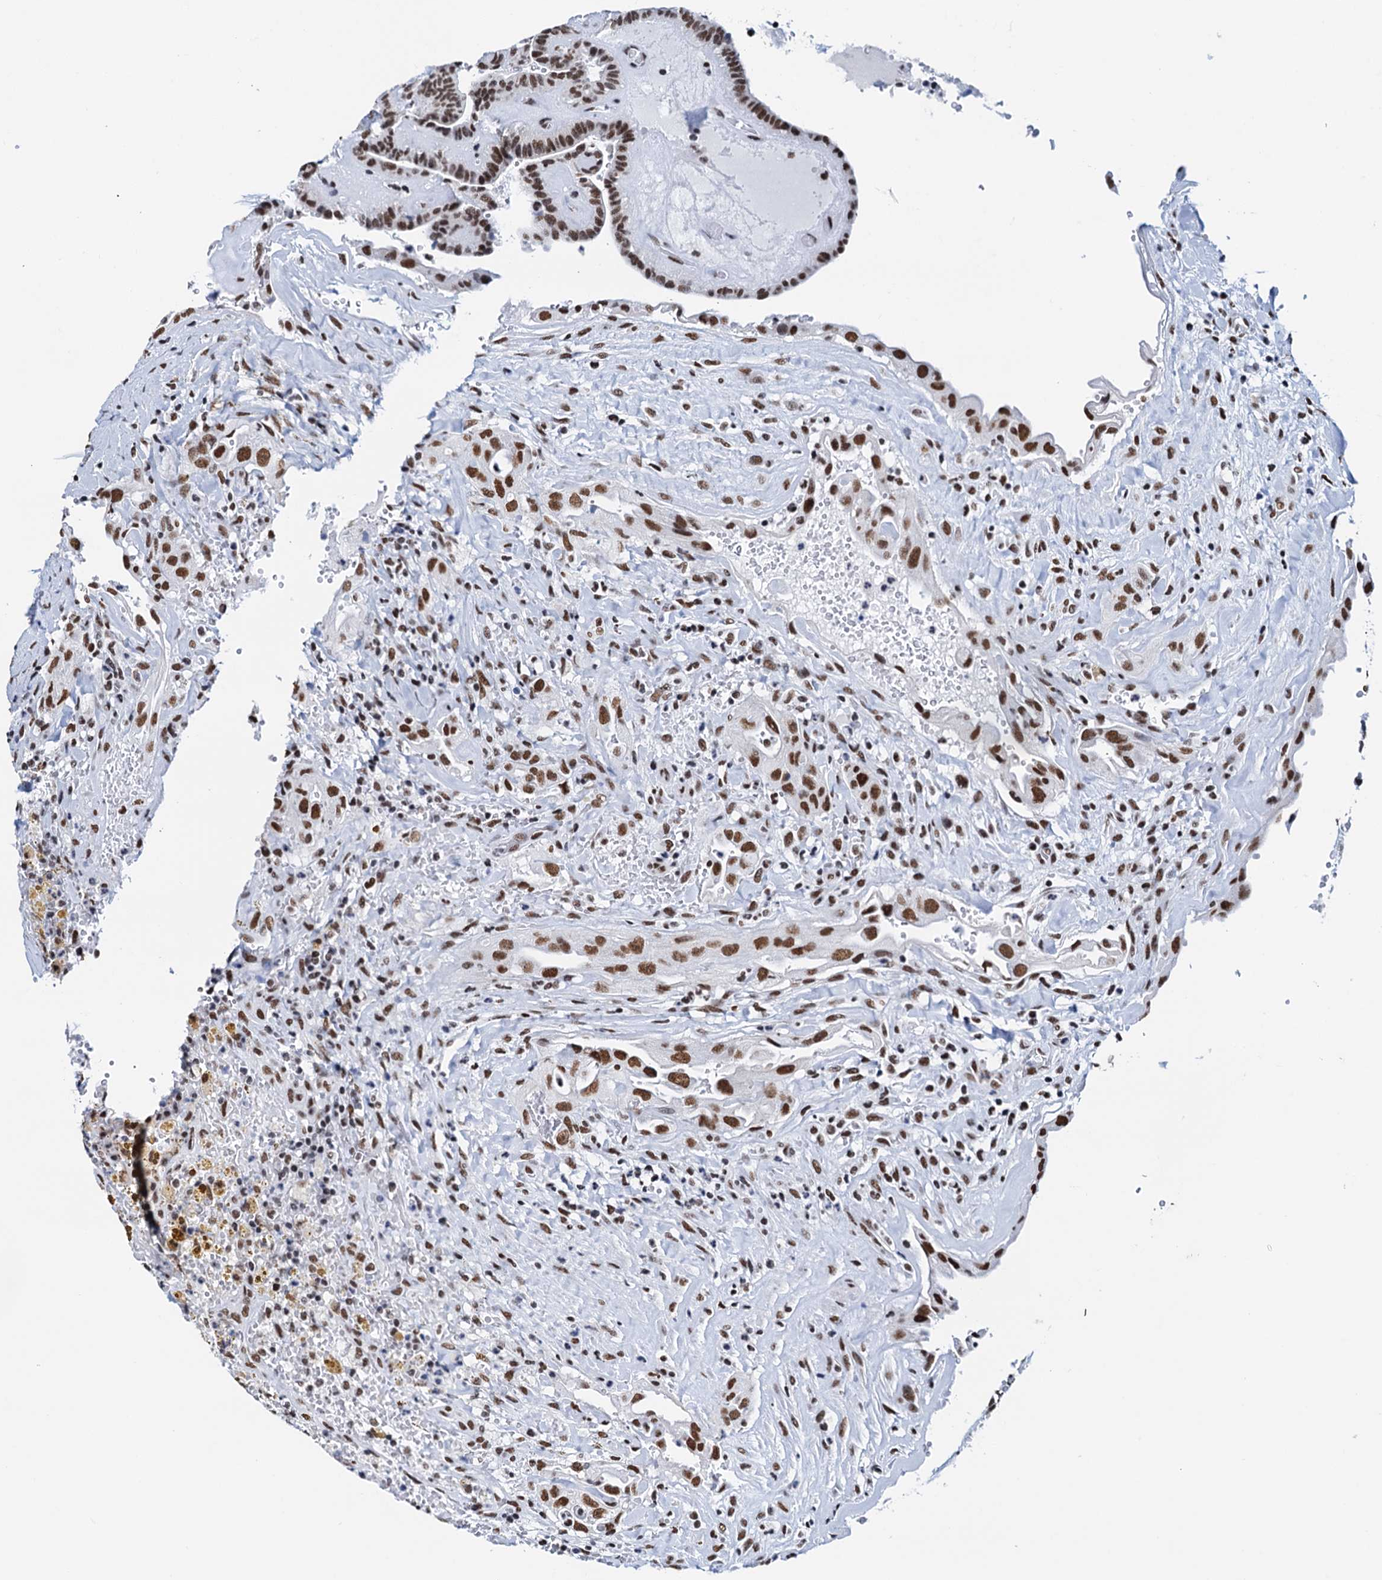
{"staining": {"intensity": "strong", "quantity": ">75%", "location": "nuclear"}, "tissue": "thyroid cancer", "cell_type": "Tumor cells", "image_type": "cancer", "snomed": [{"axis": "morphology", "description": "Papillary adenocarcinoma, NOS"}, {"axis": "topography", "description": "Thyroid gland"}], "caption": "The photomicrograph exhibits staining of thyroid cancer, revealing strong nuclear protein positivity (brown color) within tumor cells. The staining is performed using DAB brown chromogen to label protein expression. The nuclei are counter-stained blue using hematoxylin.", "gene": "SLTM", "patient": {"sex": "male", "age": 77}}